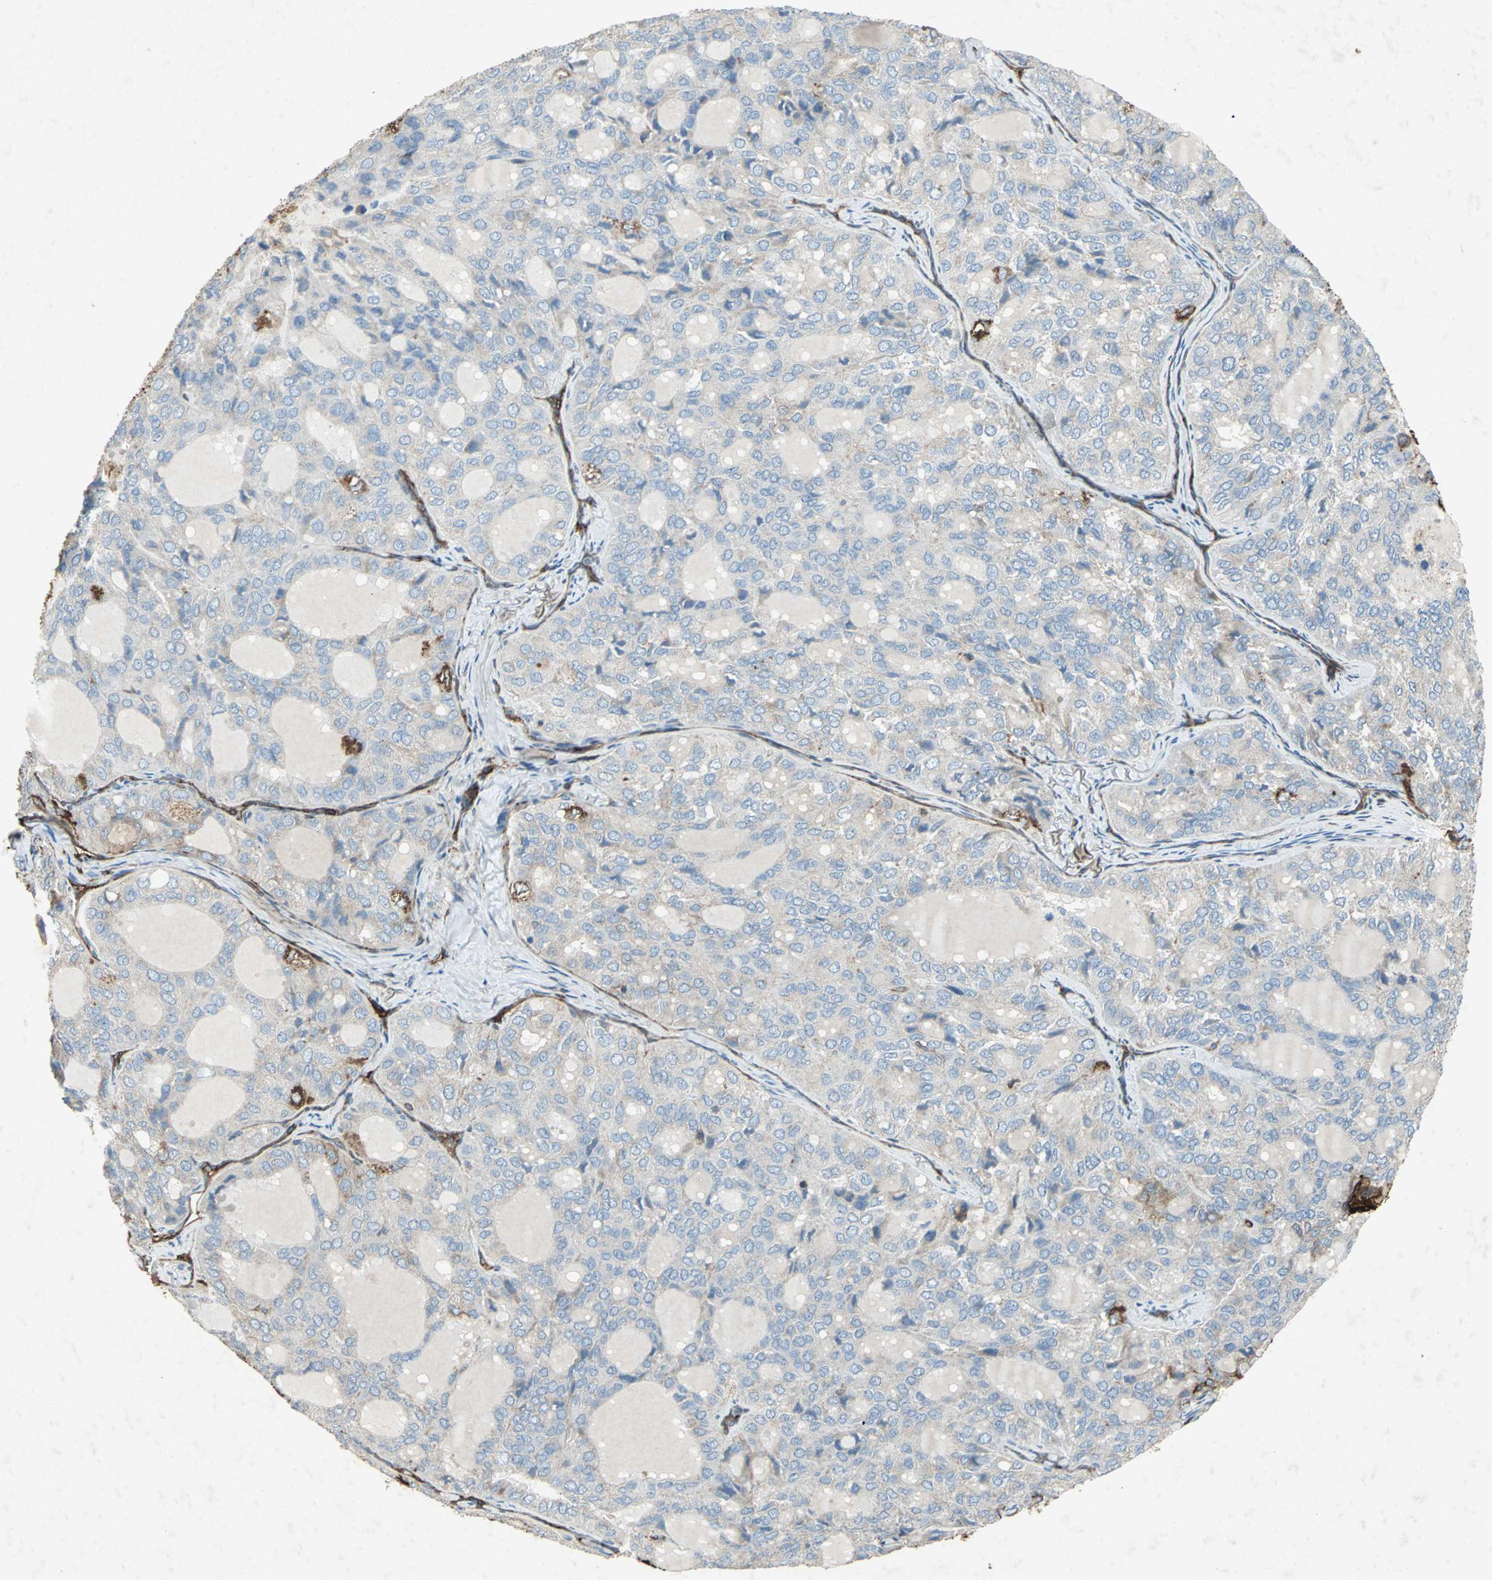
{"staining": {"intensity": "weak", "quantity": "<25%", "location": "cytoplasmic/membranous"}, "tissue": "thyroid cancer", "cell_type": "Tumor cells", "image_type": "cancer", "snomed": [{"axis": "morphology", "description": "Follicular adenoma carcinoma, NOS"}, {"axis": "topography", "description": "Thyroid gland"}], "caption": "Immunohistochemistry photomicrograph of neoplastic tissue: human follicular adenoma carcinoma (thyroid) stained with DAB demonstrates no significant protein positivity in tumor cells.", "gene": "CCR6", "patient": {"sex": "male", "age": 75}}